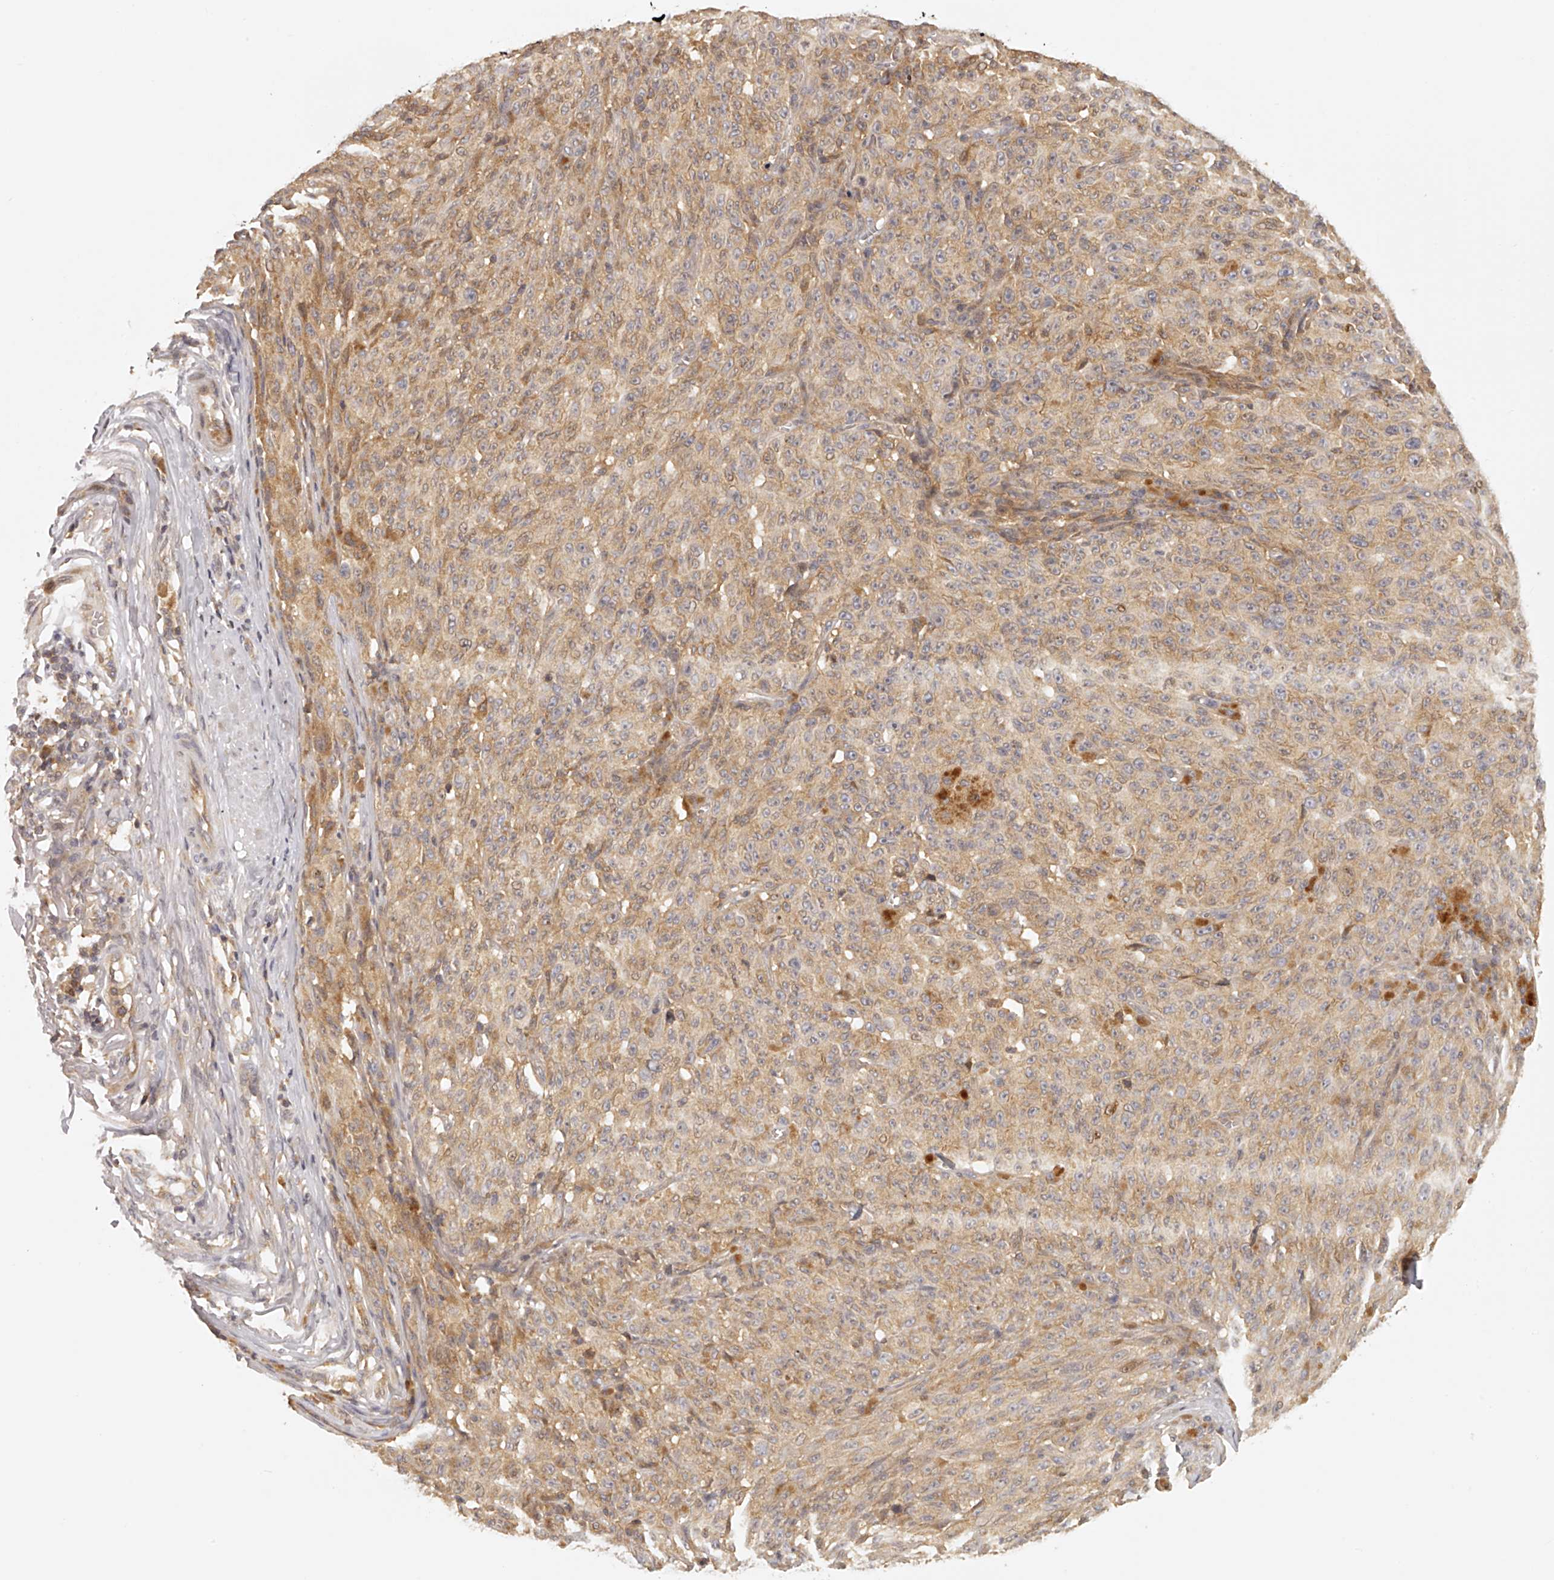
{"staining": {"intensity": "weak", "quantity": ">75%", "location": "cytoplasmic/membranous"}, "tissue": "melanoma", "cell_type": "Tumor cells", "image_type": "cancer", "snomed": [{"axis": "morphology", "description": "Malignant melanoma, NOS"}, {"axis": "topography", "description": "Skin"}], "caption": "Immunohistochemical staining of malignant melanoma displays weak cytoplasmic/membranous protein staining in approximately >75% of tumor cells. The staining was performed using DAB to visualize the protein expression in brown, while the nuclei were stained in blue with hematoxylin (Magnification: 20x).", "gene": "EIF3I", "patient": {"sex": "female", "age": 82}}